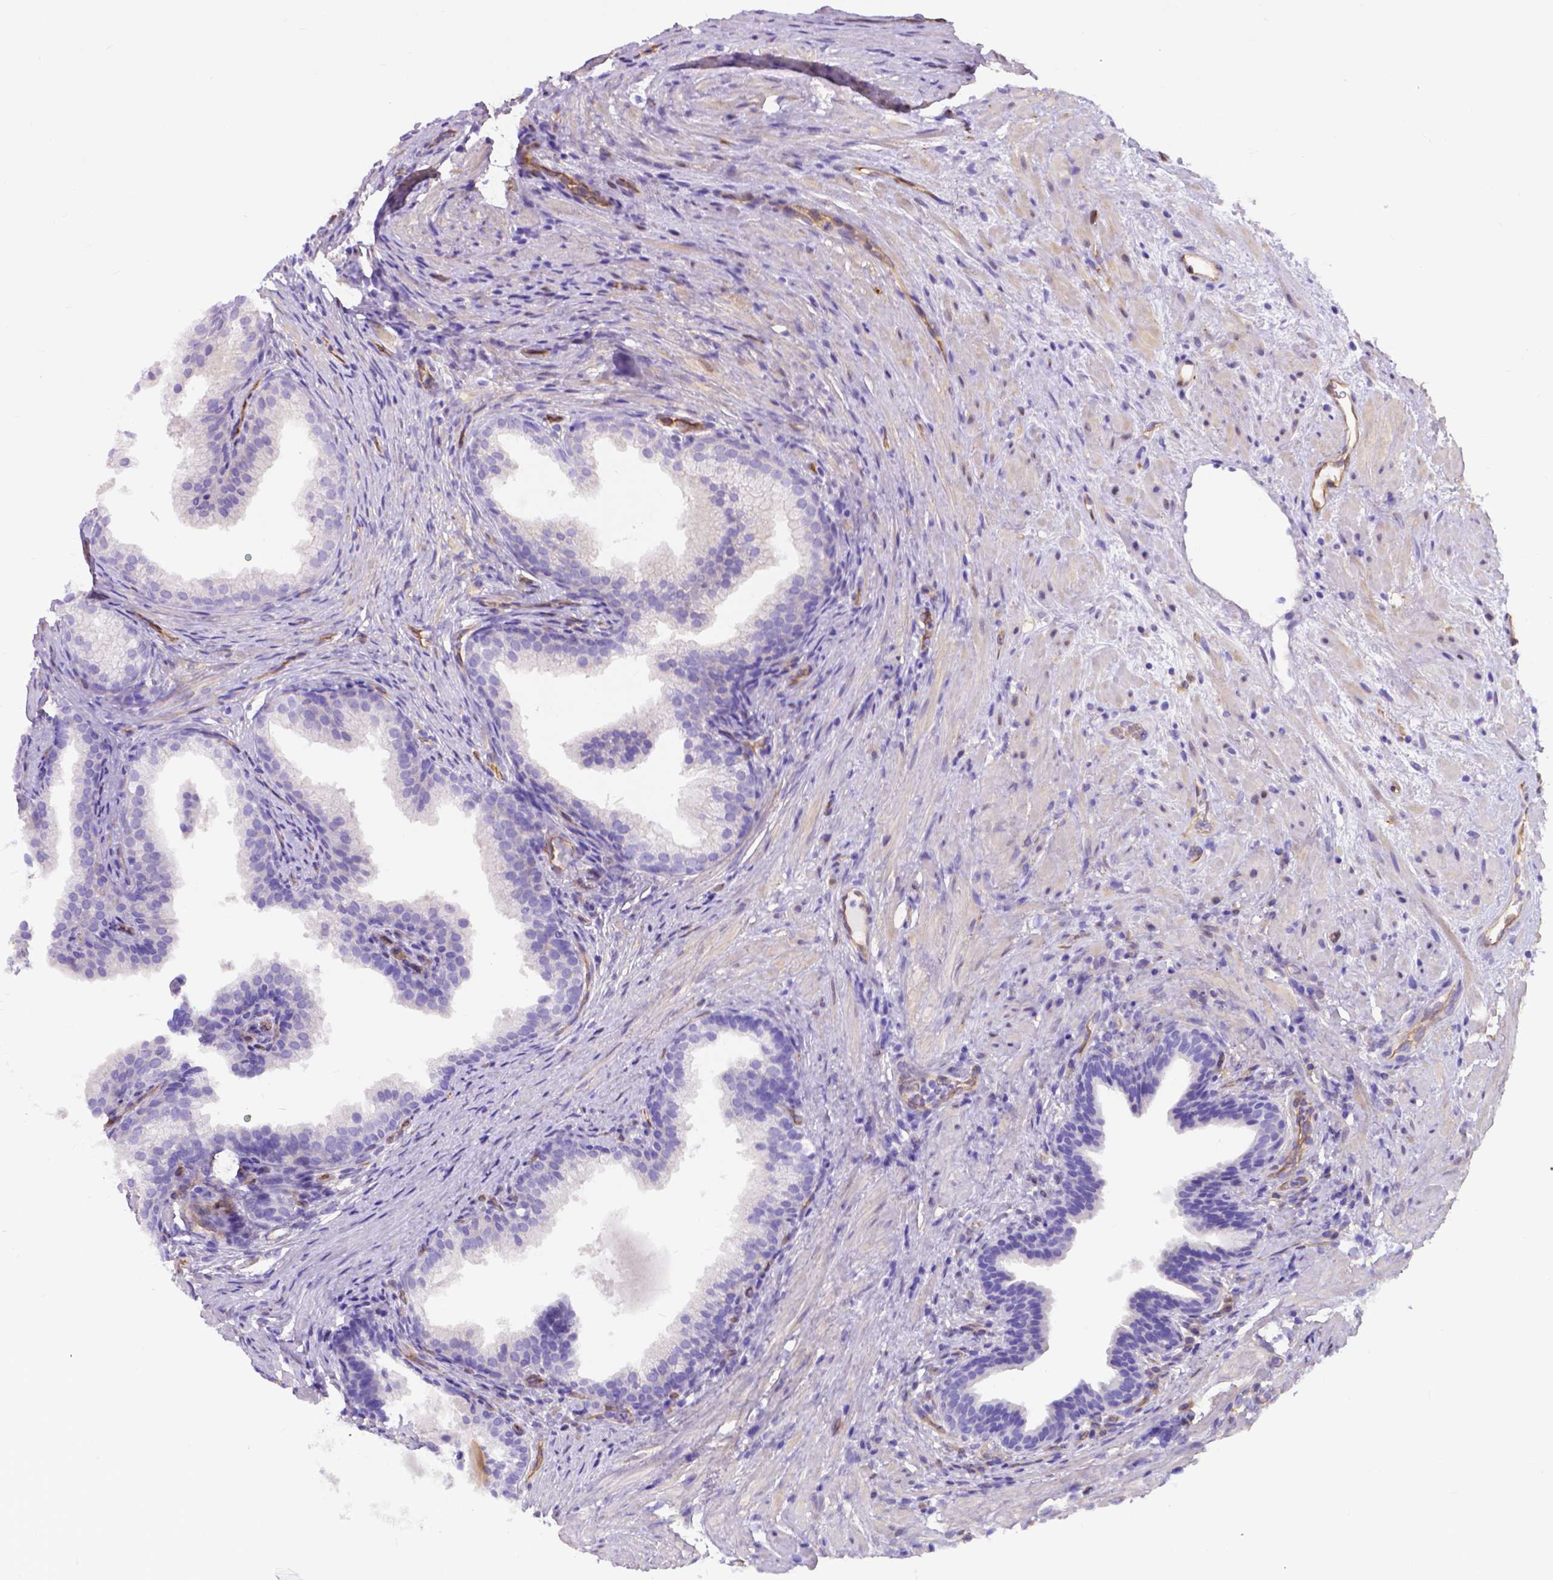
{"staining": {"intensity": "negative", "quantity": "none", "location": "none"}, "tissue": "prostate cancer", "cell_type": "Tumor cells", "image_type": "cancer", "snomed": [{"axis": "morphology", "description": "Adenocarcinoma, Low grade"}, {"axis": "topography", "description": "Prostate and seminal vesicle, NOS"}], "caption": "DAB immunohistochemical staining of human low-grade adenocarcinoma (prostate) reveals no significant expression in tumor cells. Nuclei are stained in blue.", "gene": "CLIC4", "patient": {"sex": "male", "age": 71}}